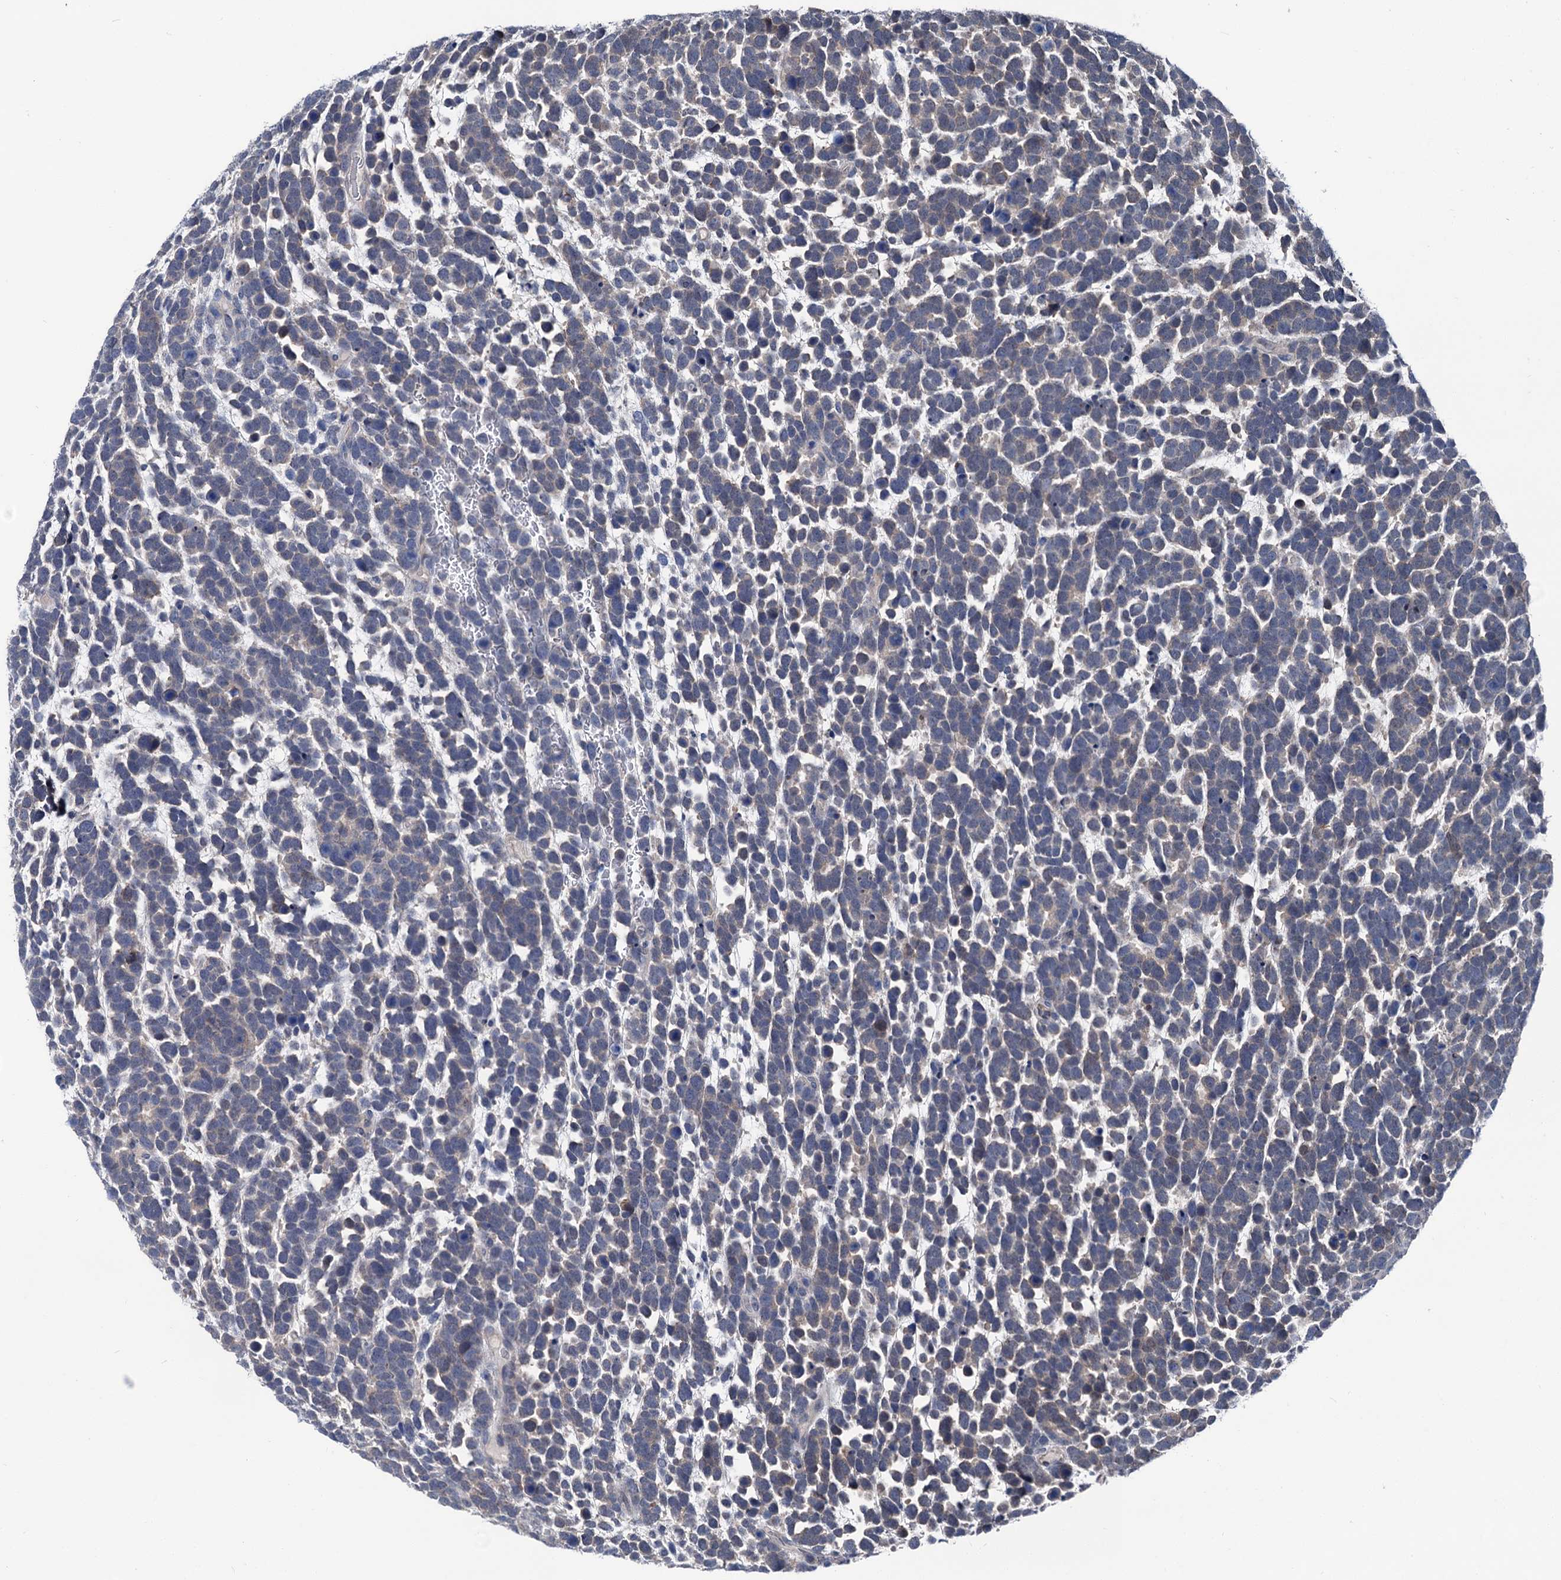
{"staining": {"intensity": "weak", "quantity": "<25%", "location": "cytoplasmic/membranous,nuclear"}, "tissue": "urothelial cancer", "cell_type": "Tumor cells", "image_type": "cancer", "snomed": [{"axis": "morphology", "description": "Urothelial carcinoma, High grade"}, {"axis": "topography", "description": "Urinary bladder"}], "caption": "High magnification brightfield microscopy of urothelial cancer stained with DAB (brown) and counterstained with hematoxylin (blue): tumor cells show no significant positivity.", "gene": "GLO1", "patient": {"sex": "female", "age": 82}}